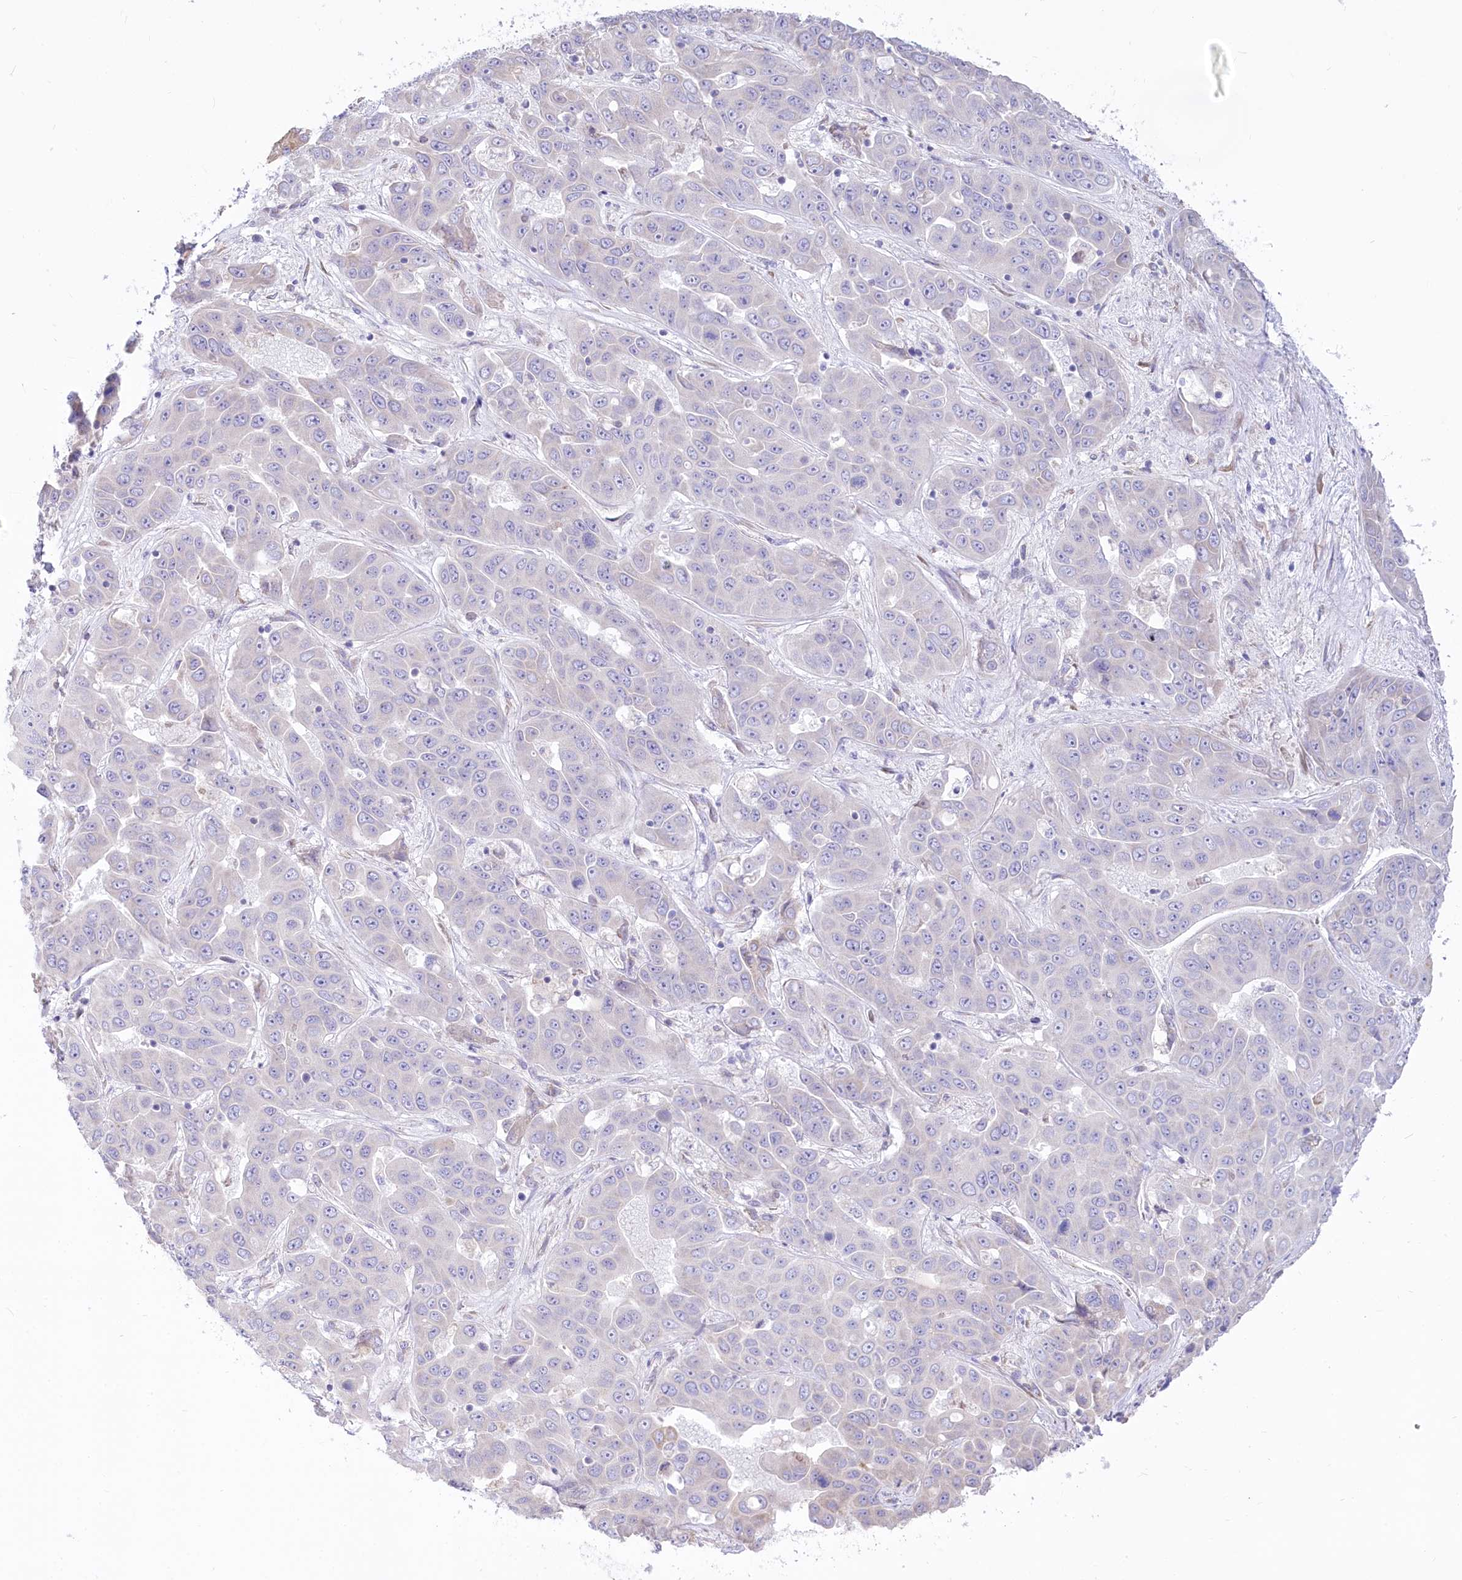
{"staining": {"intensity": "negative", "quantity": "none", "location": "none"}, "tissue": "liver cancer", "cell_type": "Tumor cells", "image_type": "cancer", "snomed": [{"axis": "morphology", "description": "Cholangiocarcinoma"}, {"axis": "topography", "description": "Liver"}], "caption": "A micrograph of human cholangiocarcinoma (liver) is negative for staining in tumor cells.", "gene": "STT3B", "patient": {"sex": "female", "age": 52}}